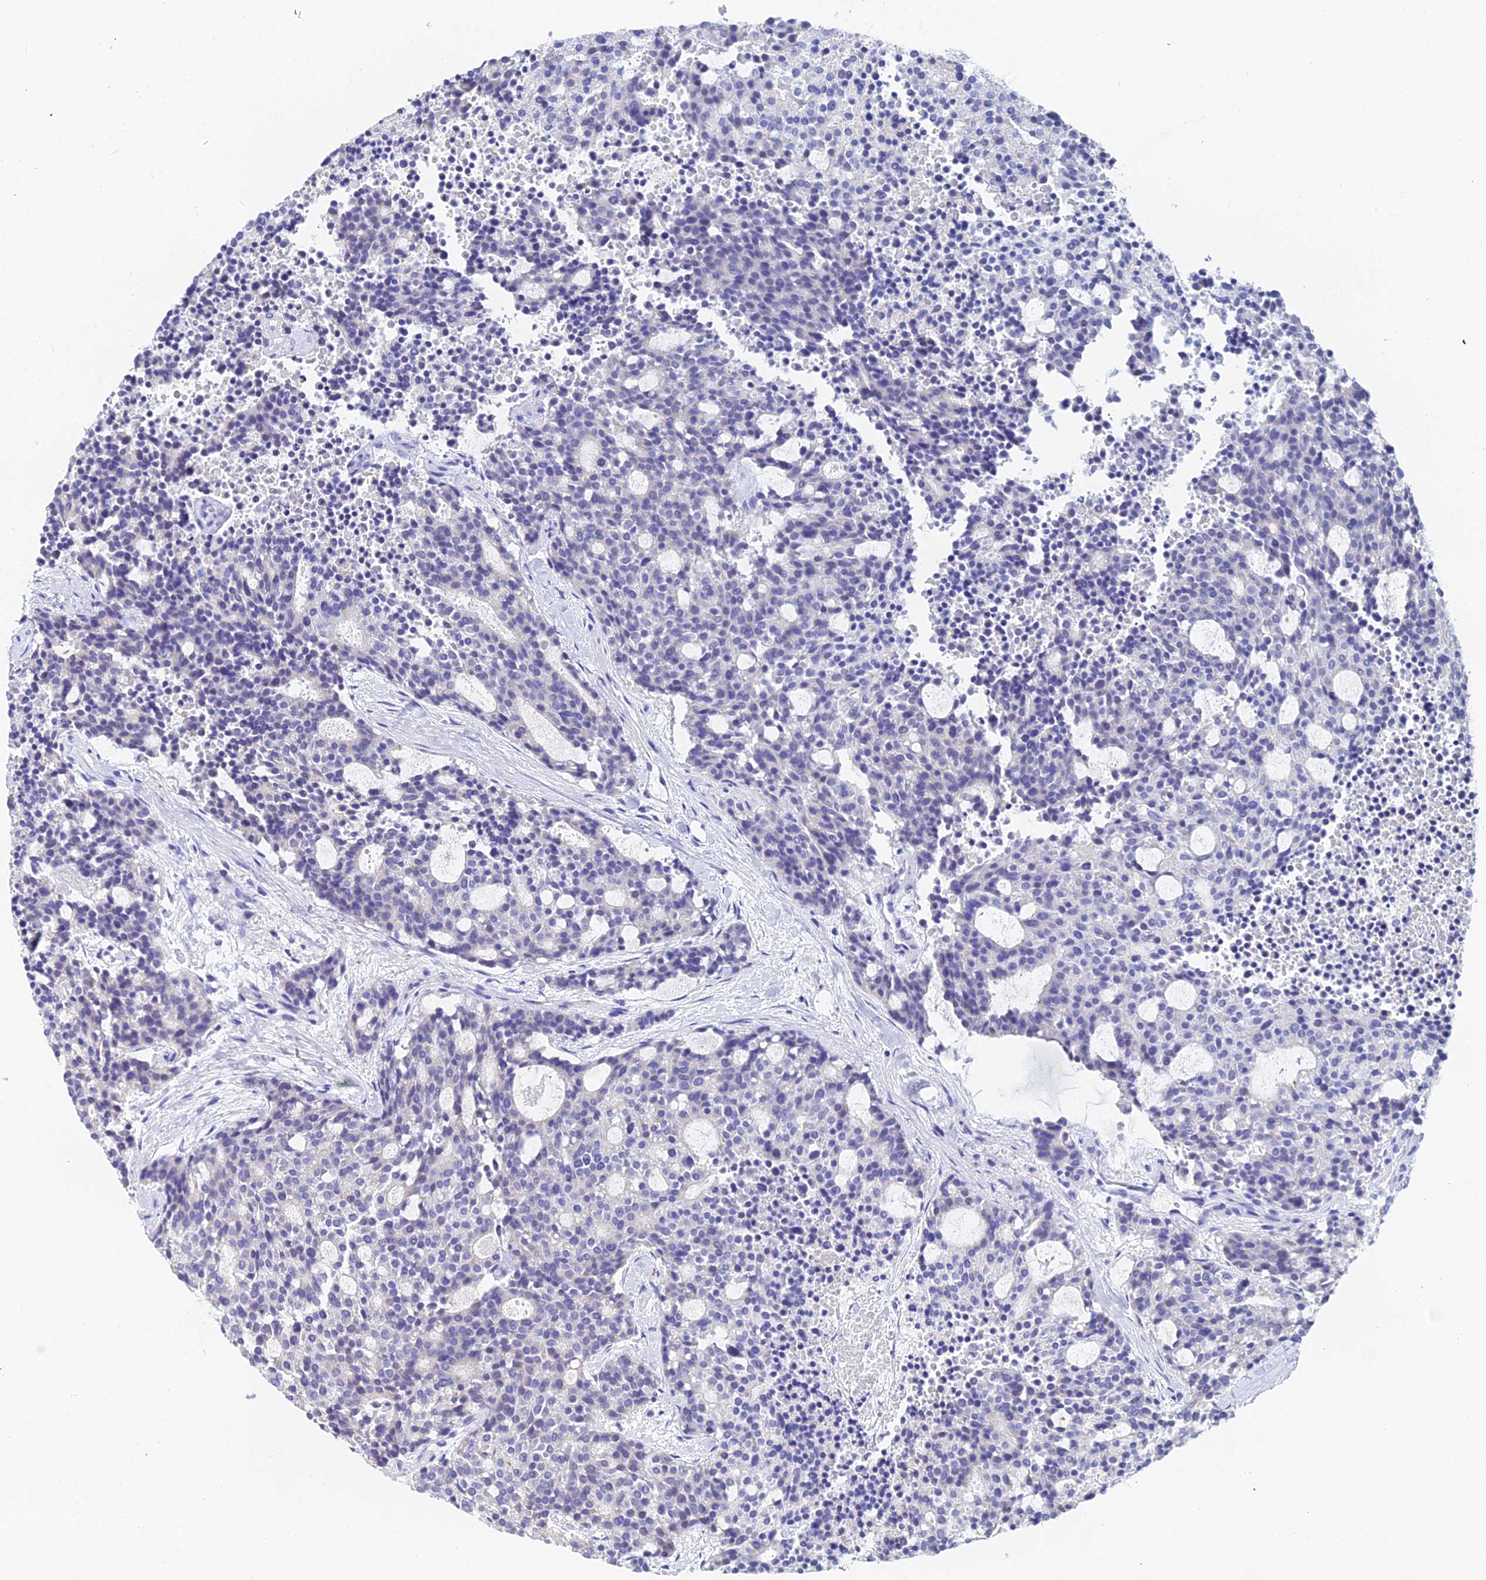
{"staining": {"intensity": "negative", "quantity": "none", "location": "none"}, "tissue": "carcinoid", "cell_type": "Tumor cells", "image_type": "cancer", "snomed": [{"axis": "morphology", "description": "Carcinoid, malignant, NOS"}, {"axis": "topography", "description": "Pancreas"}], "caption": "Micrograph shows no significant protein staining in tumor cells of carcinoid (malignant).", "gene": "OCM", "patient": {"sex": "female", "age": 54}}